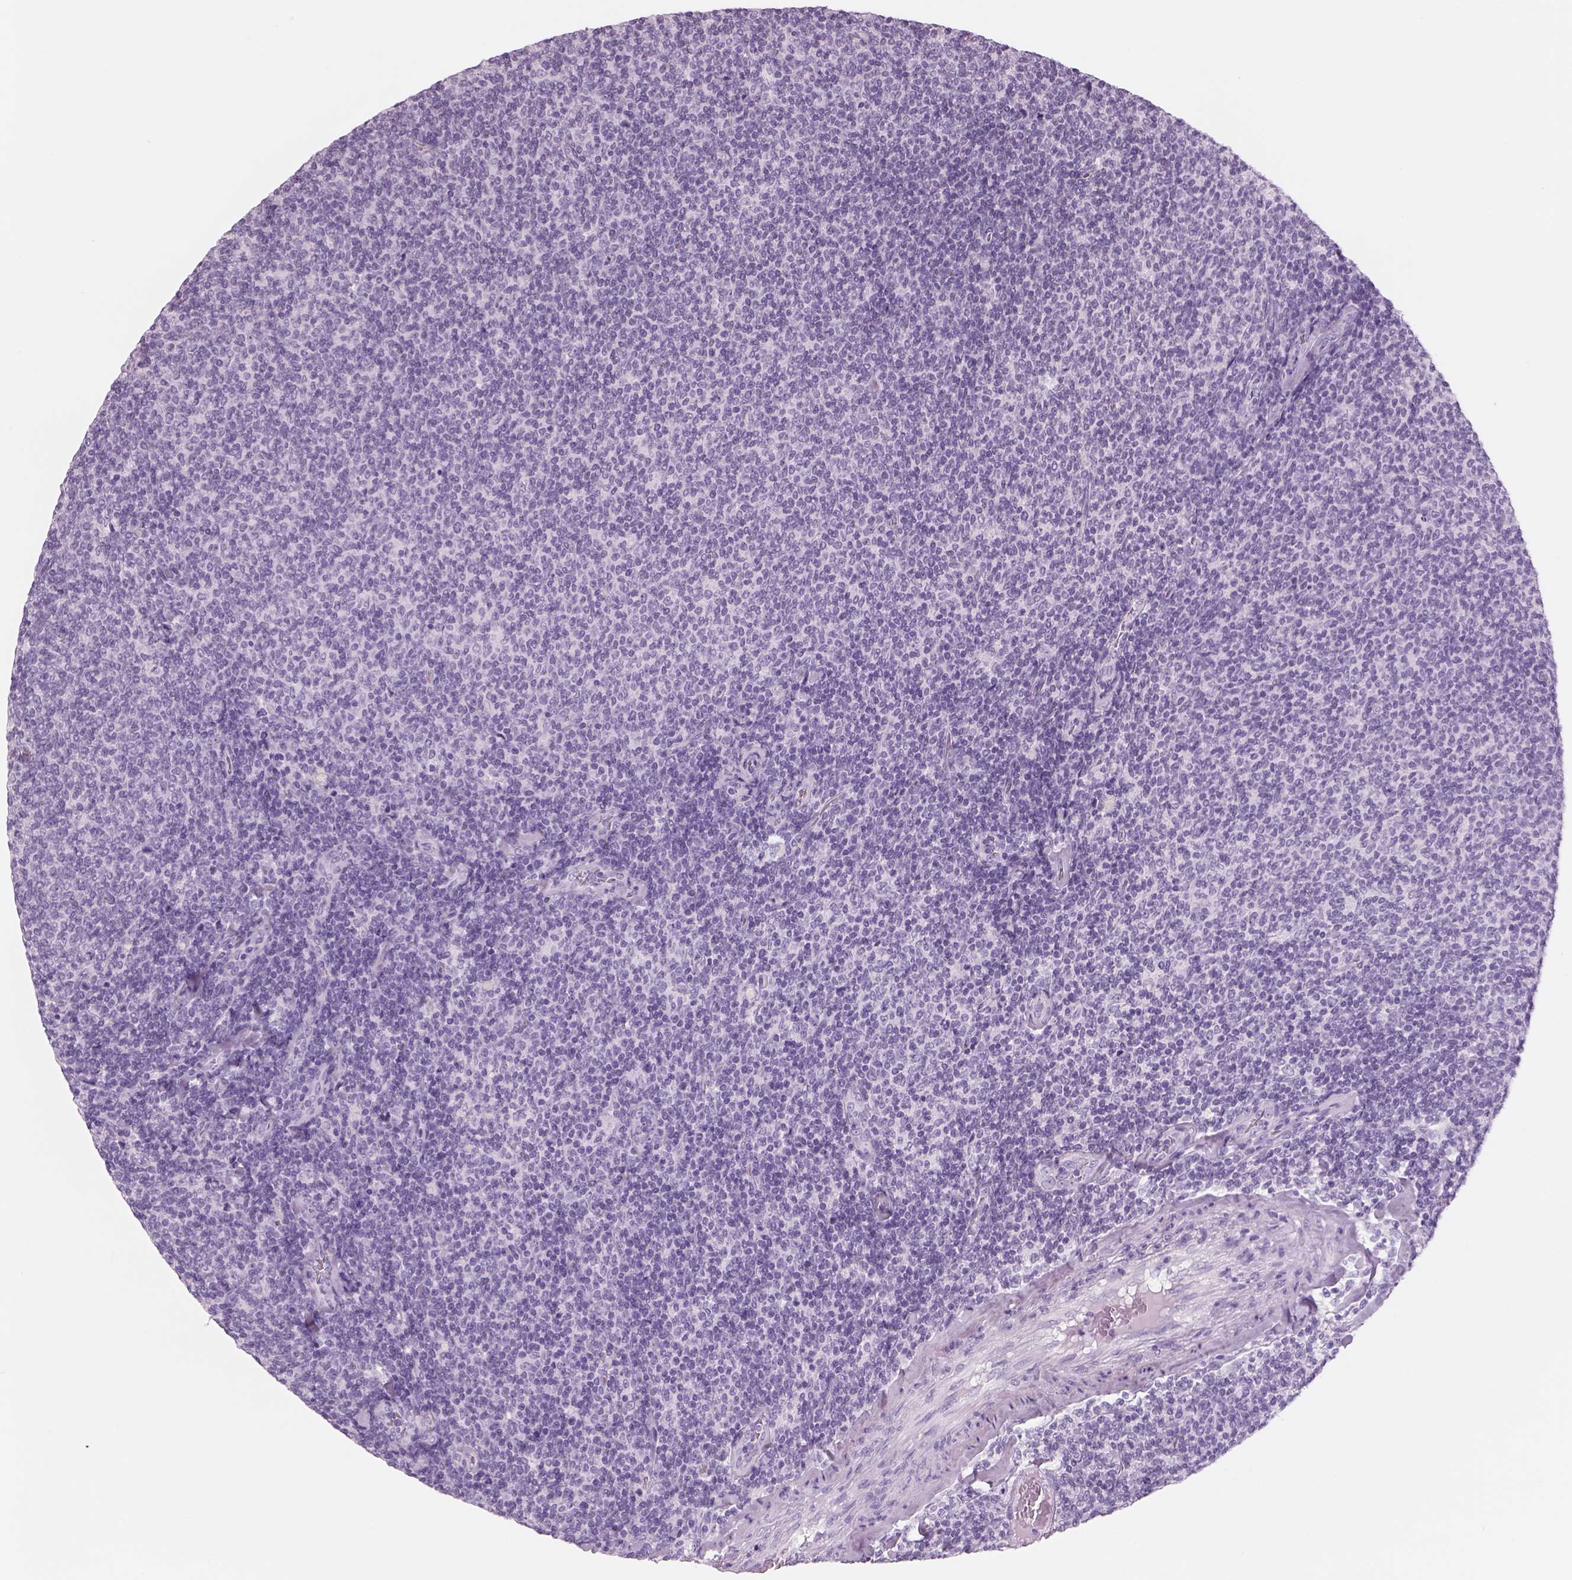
{"staining": {"intensity": "negative", "quantity": "none", "location": "none"}, "tissue": "lymphoma", "cell_type": "Tumor cells", "image_type": "cancer", "snomed": [{"axis": "morphology", "description": "Malignant lymphoma, non-Hodgkin's type, Low grade"}, {"axis": "topography", "description": "Lymph node"}], "caption": "This is an IHC image of human malignant lymphoma, non-Hodgkin's type (low-grade). There is no expression in tumor cells.", "gene": "RHO", "patient": {"sex": "male", "age": 52}}